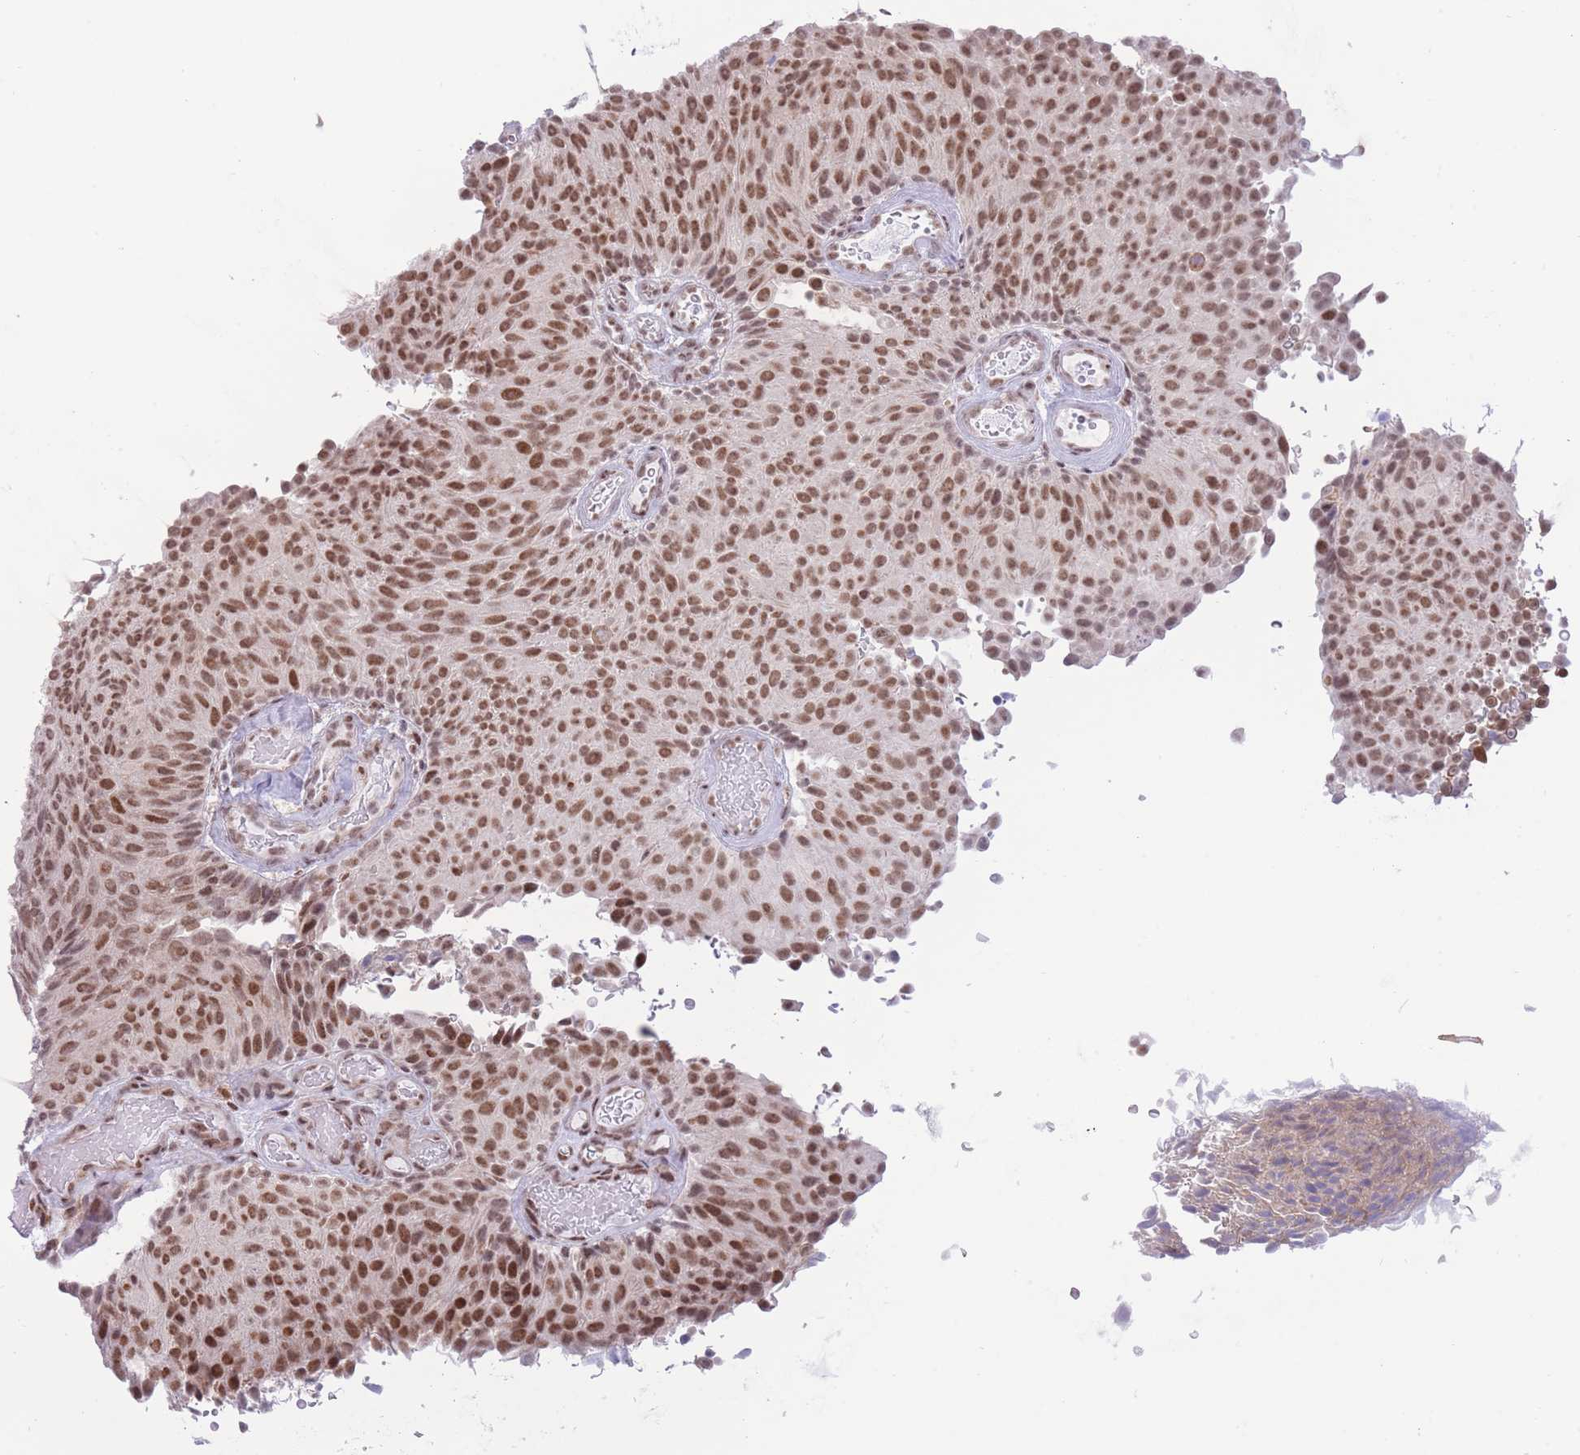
{"staining": {"intensity": "moderate", "quantity": ">75%", "location": "cytoplasmic/membranous,nuclear"}, "tissue": "urothelial cancer", "cell_type": "Tumor cells", "image_type": "cancer", "snomed": [{"axis": "morphology", "description": "Urothelial carcinoma, Low grade"}, {"axis": "topography", "description": "Urinary bladder"}], "caption": "Protein analysis of urothelial cancer tissue reveals moderate cytoplasmic/membranous and nuclear expression in about >75% of tumor cells. (brown staining indicates protein expression, while blue staining denotes nuclei).", "gene": "MYDGF", "patient": {"sex": "male", "age": 78}}